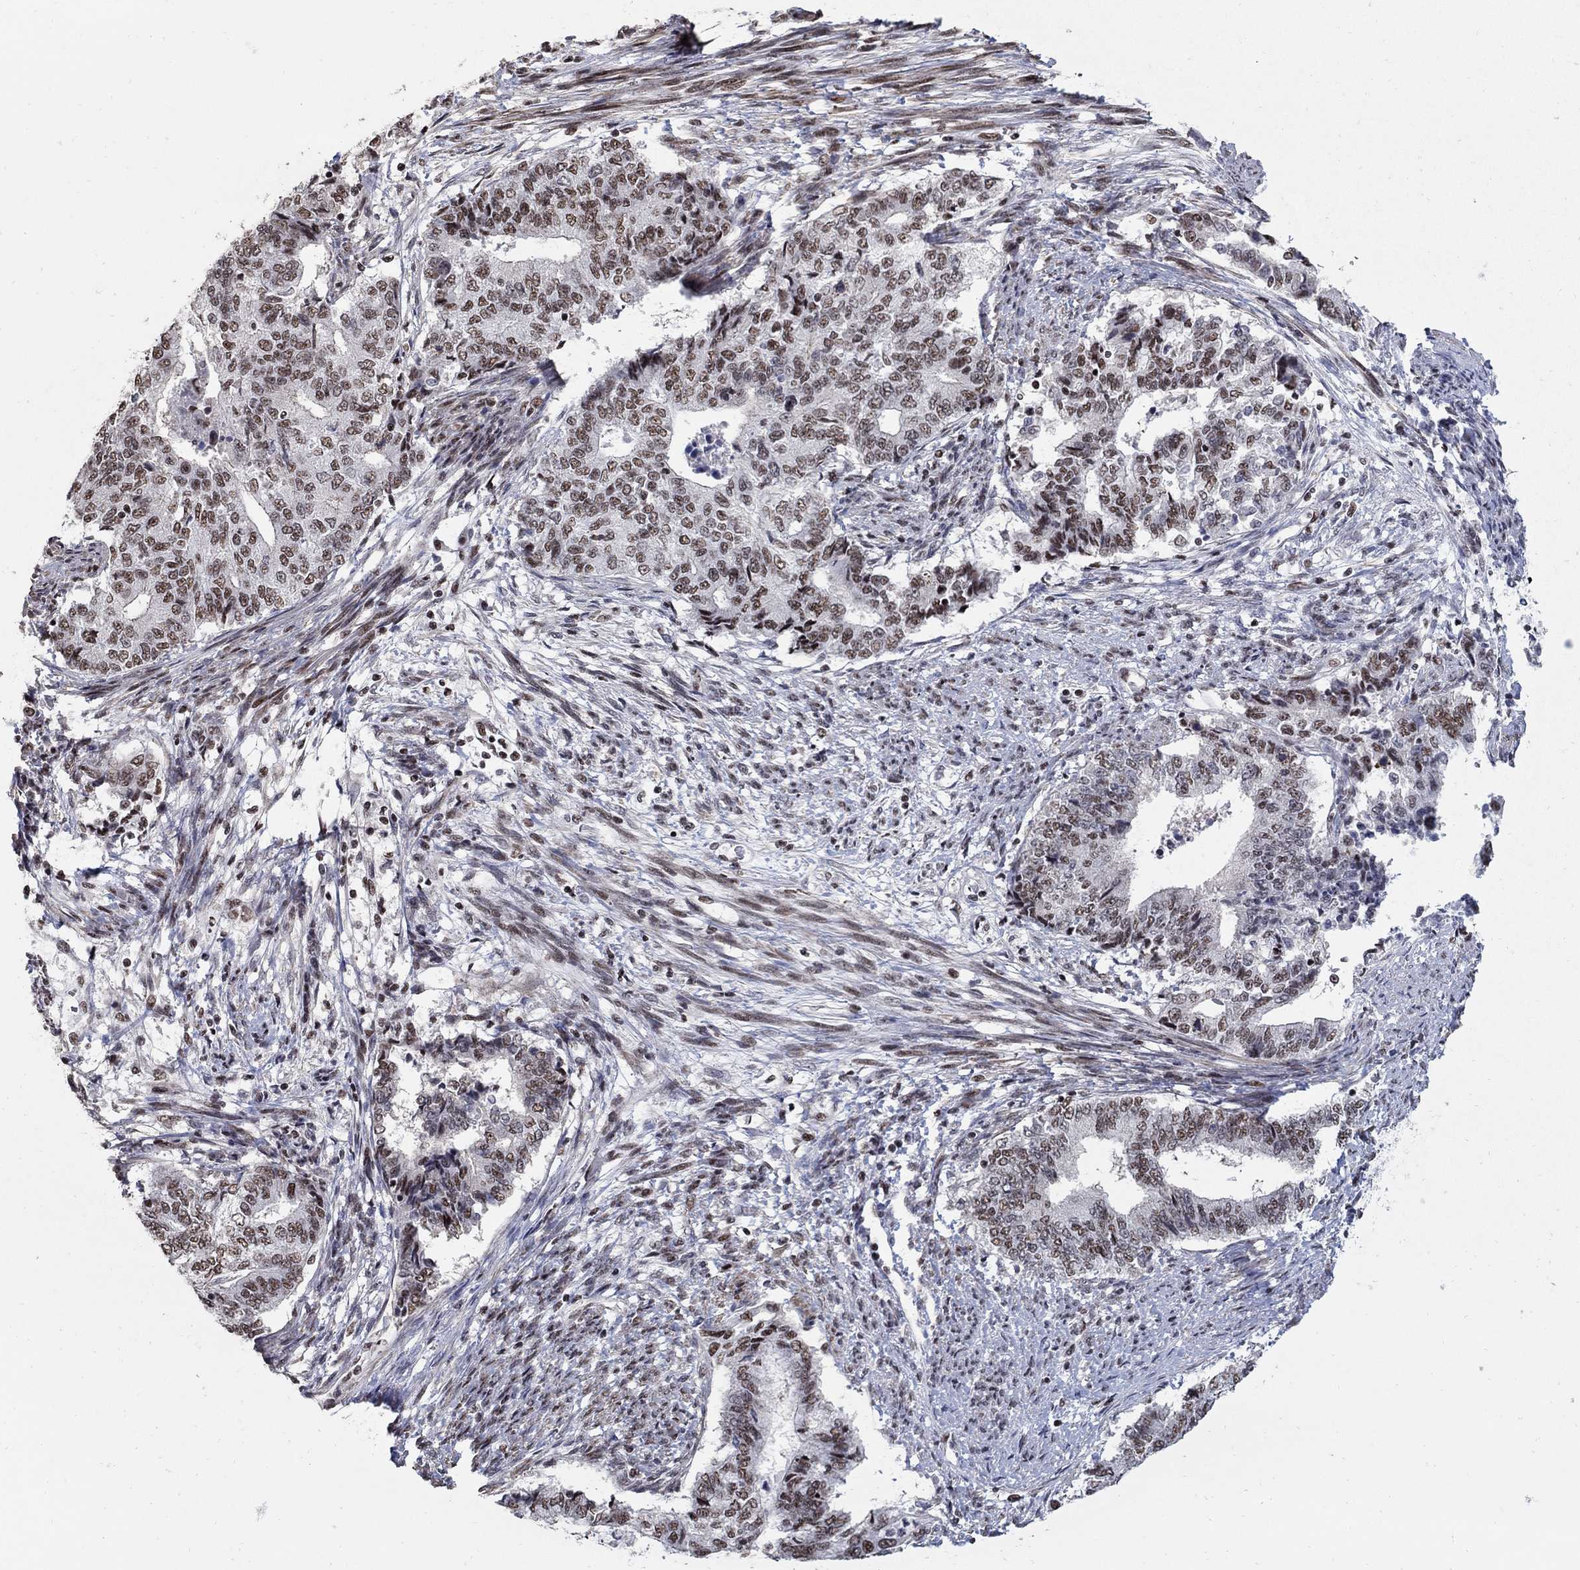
{"staining": {"intensity": "strong", "quantity": ">75%", "location": "nuclear"}, "tissue": "endometrial cancer", "cell_type": "Tumor cells", "image_type": "cancer", "snomed": [{"axis": "morphology", "description": "Adenocarcinoma, NOS"}, {"axis": "topography", "description": "Endometrium"}], "caption": "Strong nuclear protein expression is identified in about >75% of tumor cells in adenocarcinoma (endometrial).", "gene": "PNISR", "patient": {"sex": "female", "age": 65}}